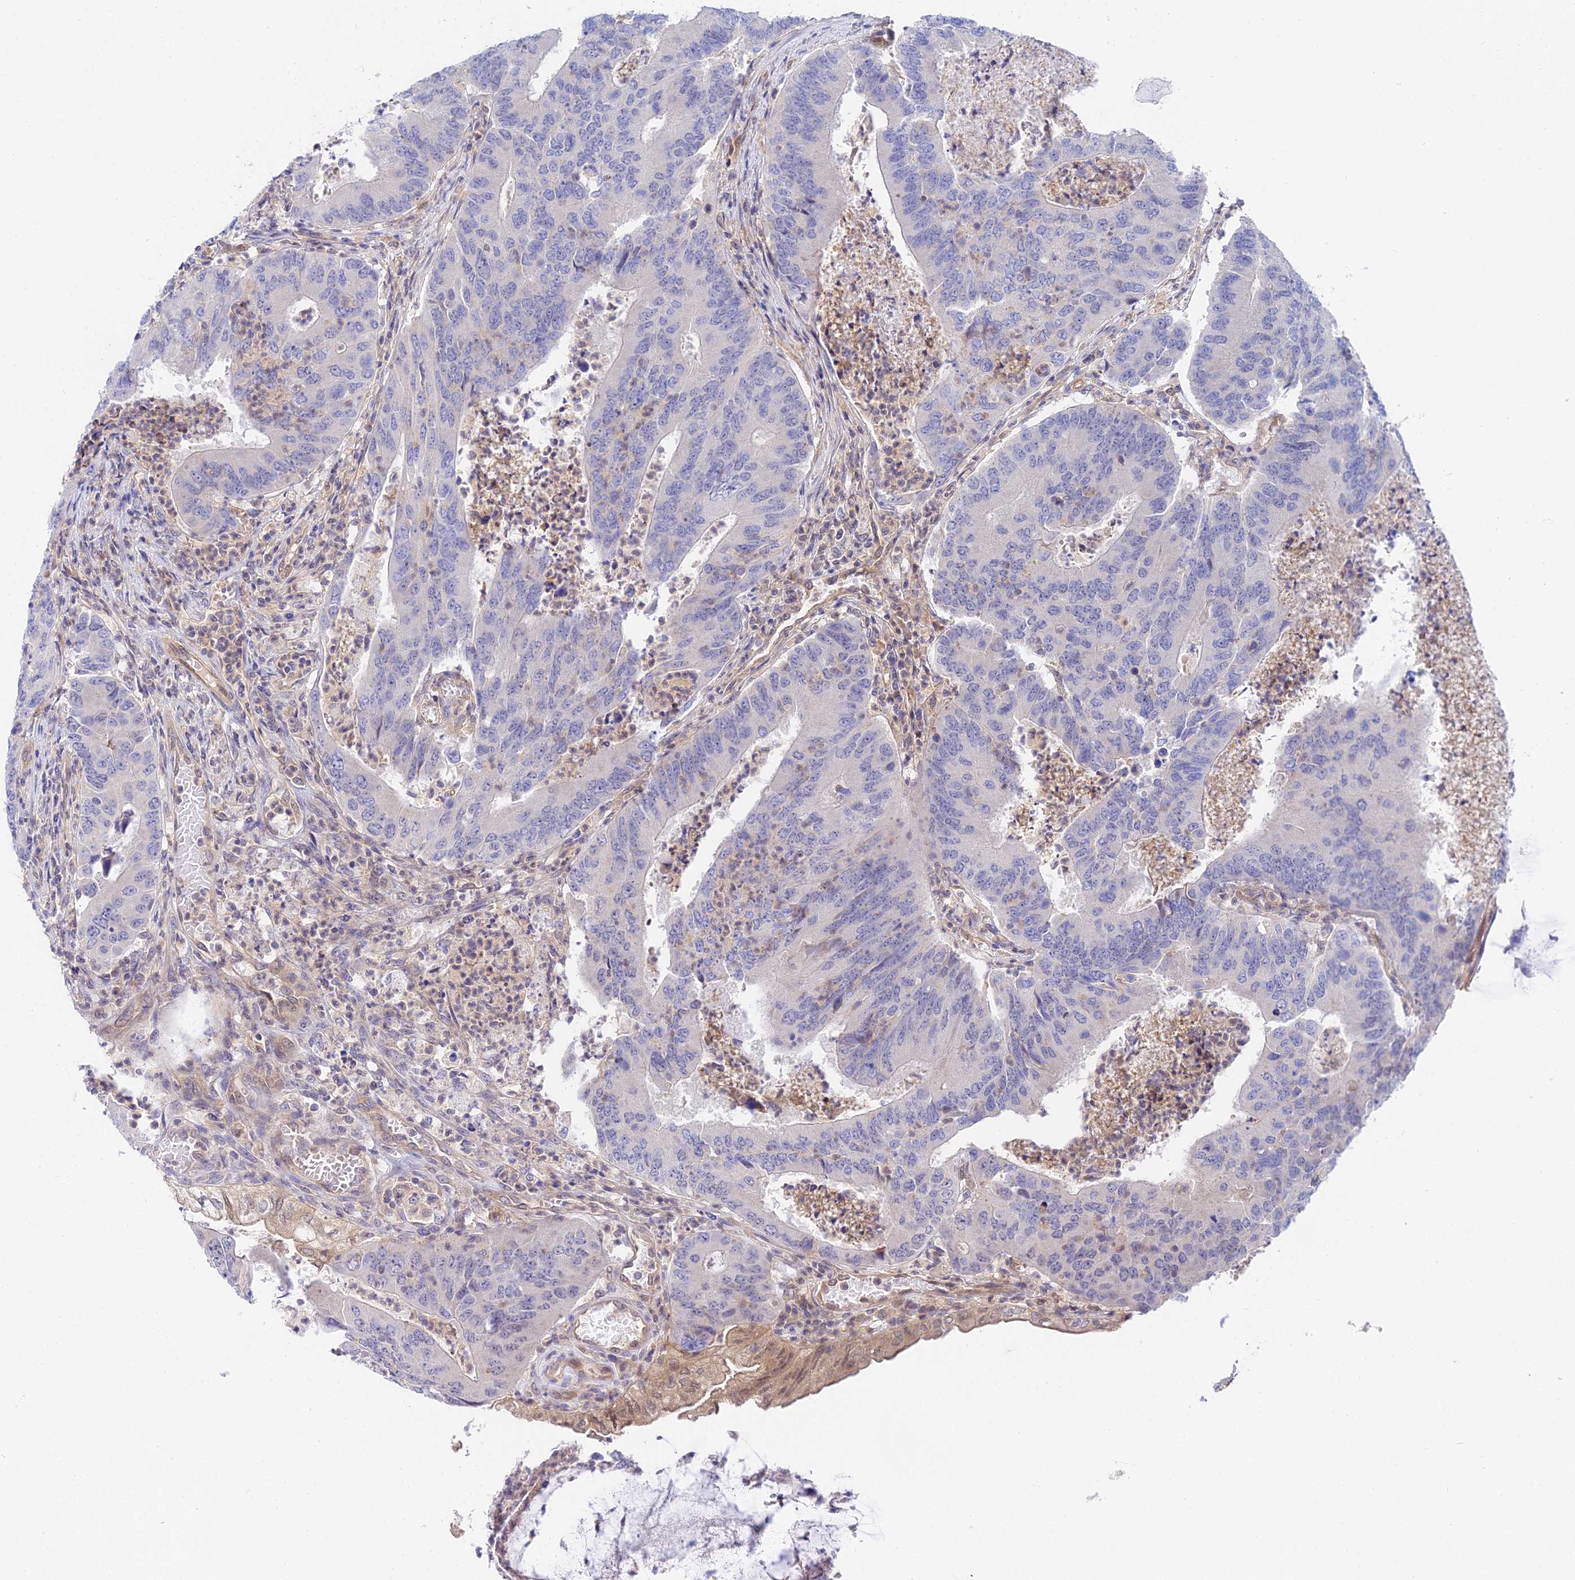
{"staining": {"intensity": "negative", "quantity": "none", "location": "none"}, "tissue": "colorectal cancer", "cell_type": "Tumor cells", "image_type": "cancer", "snomed": [{"axis": "morphology", "description": "Adenocarcinoma, NOS"}, {"axis": "topography", "description": "Colon"}], "caption": "IHC image of neoplastic tissue: adenocarcinoma (colorectal) stained with DAB reveals no significant protein staining in tumor cells.", "gene": "PPP2R2C", "patient": {"sex": "female", "age": 67}}